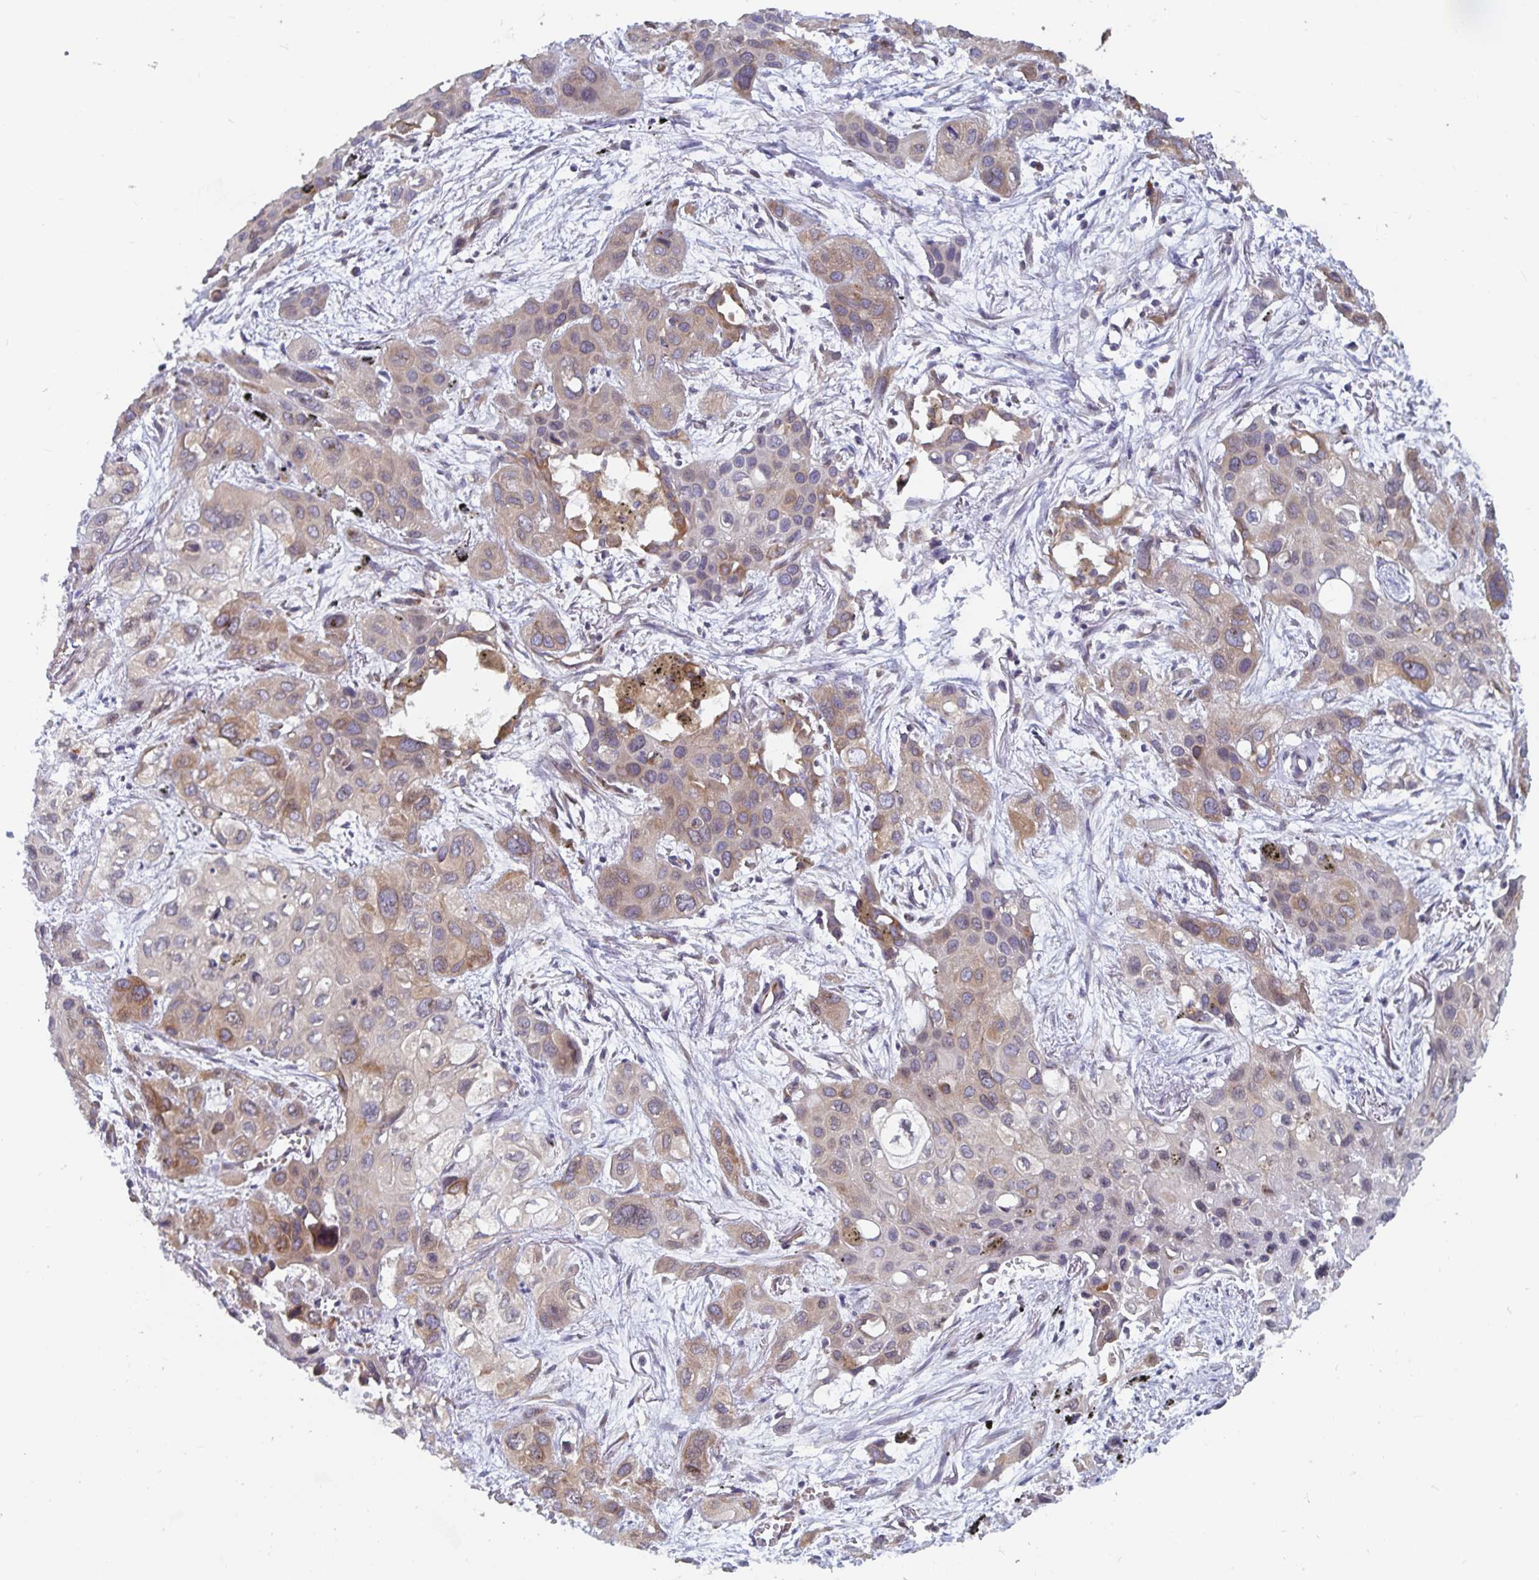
{"staining": {"intensity": "moderate", "quantity": "25%-75%", "location": "cytoplasmic/membranous"}, "tissue": "lung cancer", "cell_type": "Tumor cells", "image_type": "cancer", "snomed": [{"axis": "morphology", "description": "Squamous cell carcinoma, NOS"}, {"axis": "morphology", "description": "Squamous cell carcinoma, metastatic, NOS"}, {"axis": "topography", "description": "Lung"}], "caption": "Protein staining of metastatic squamous cell carcinoma (lung) tissue reveals moderate cytoplasmic/membranous positivity in approximately 25%-75% of tumor cells. (DAB IHC, brown staining for protein, blue staining for nuclei).", "gene": "BCAP29", "patient": {"sex": "male", "age": 59}}